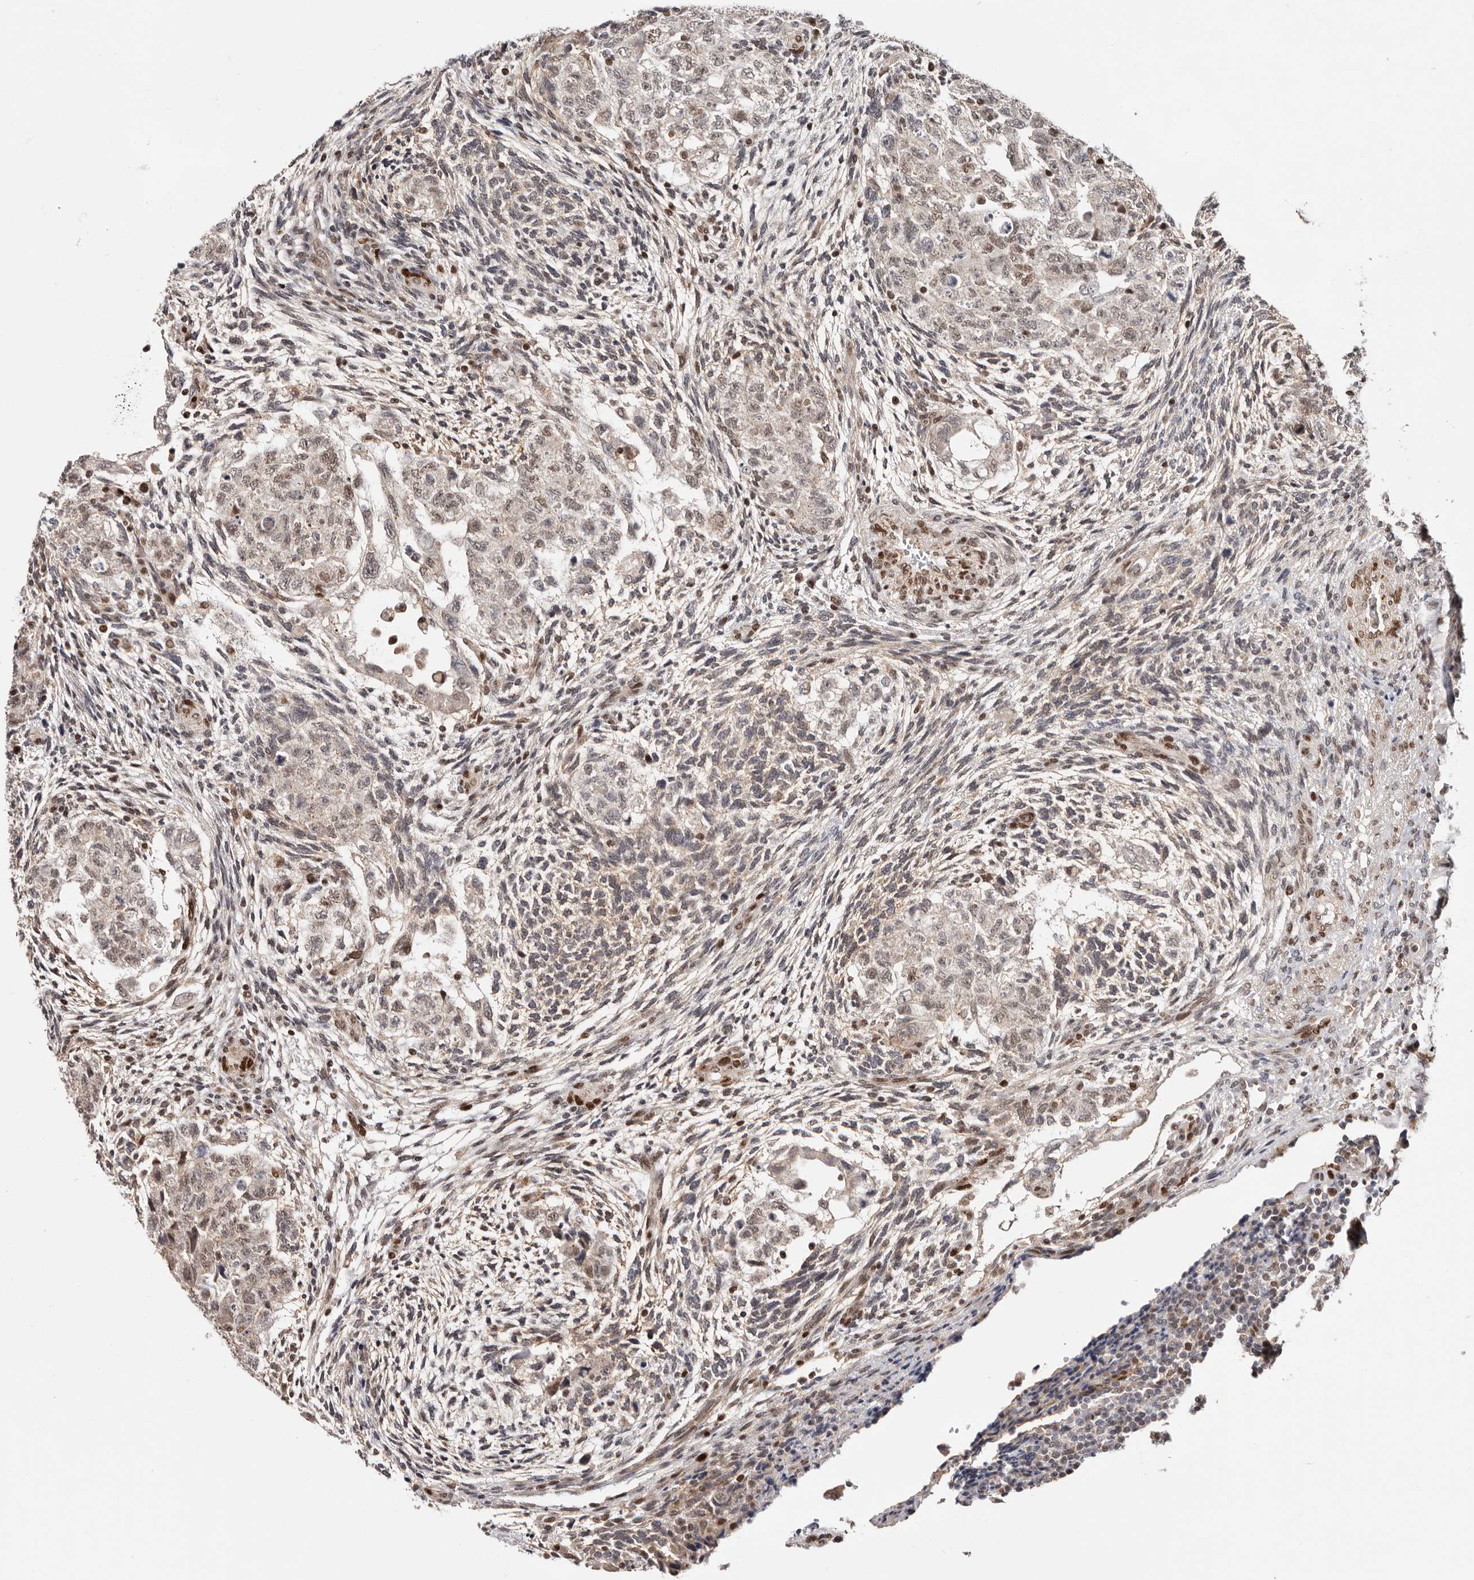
{"staining": {"intensity": "weak", "quantity": "25%-75%", "location": "nuclear"}, "tissue": "testis cancer", "cell_type": "Tumor cells", "image_type": "cancer", "snomed": [{"axis": "morphology", "description": "Normal tissue, NOS"}, {"axis": "morphology", "description": "Carcinoma, Embryonal, NOS"}, {"axis": "topography", "description": "Testis"}], "caption": "This is an image of immunohistochemistry staining of testis cancer (embryonal carcinoma), which shows weak expression in the nuclear of tumor cells.", "gene": "SMAD7", "patient": {"sex": "male", "age": 36}}